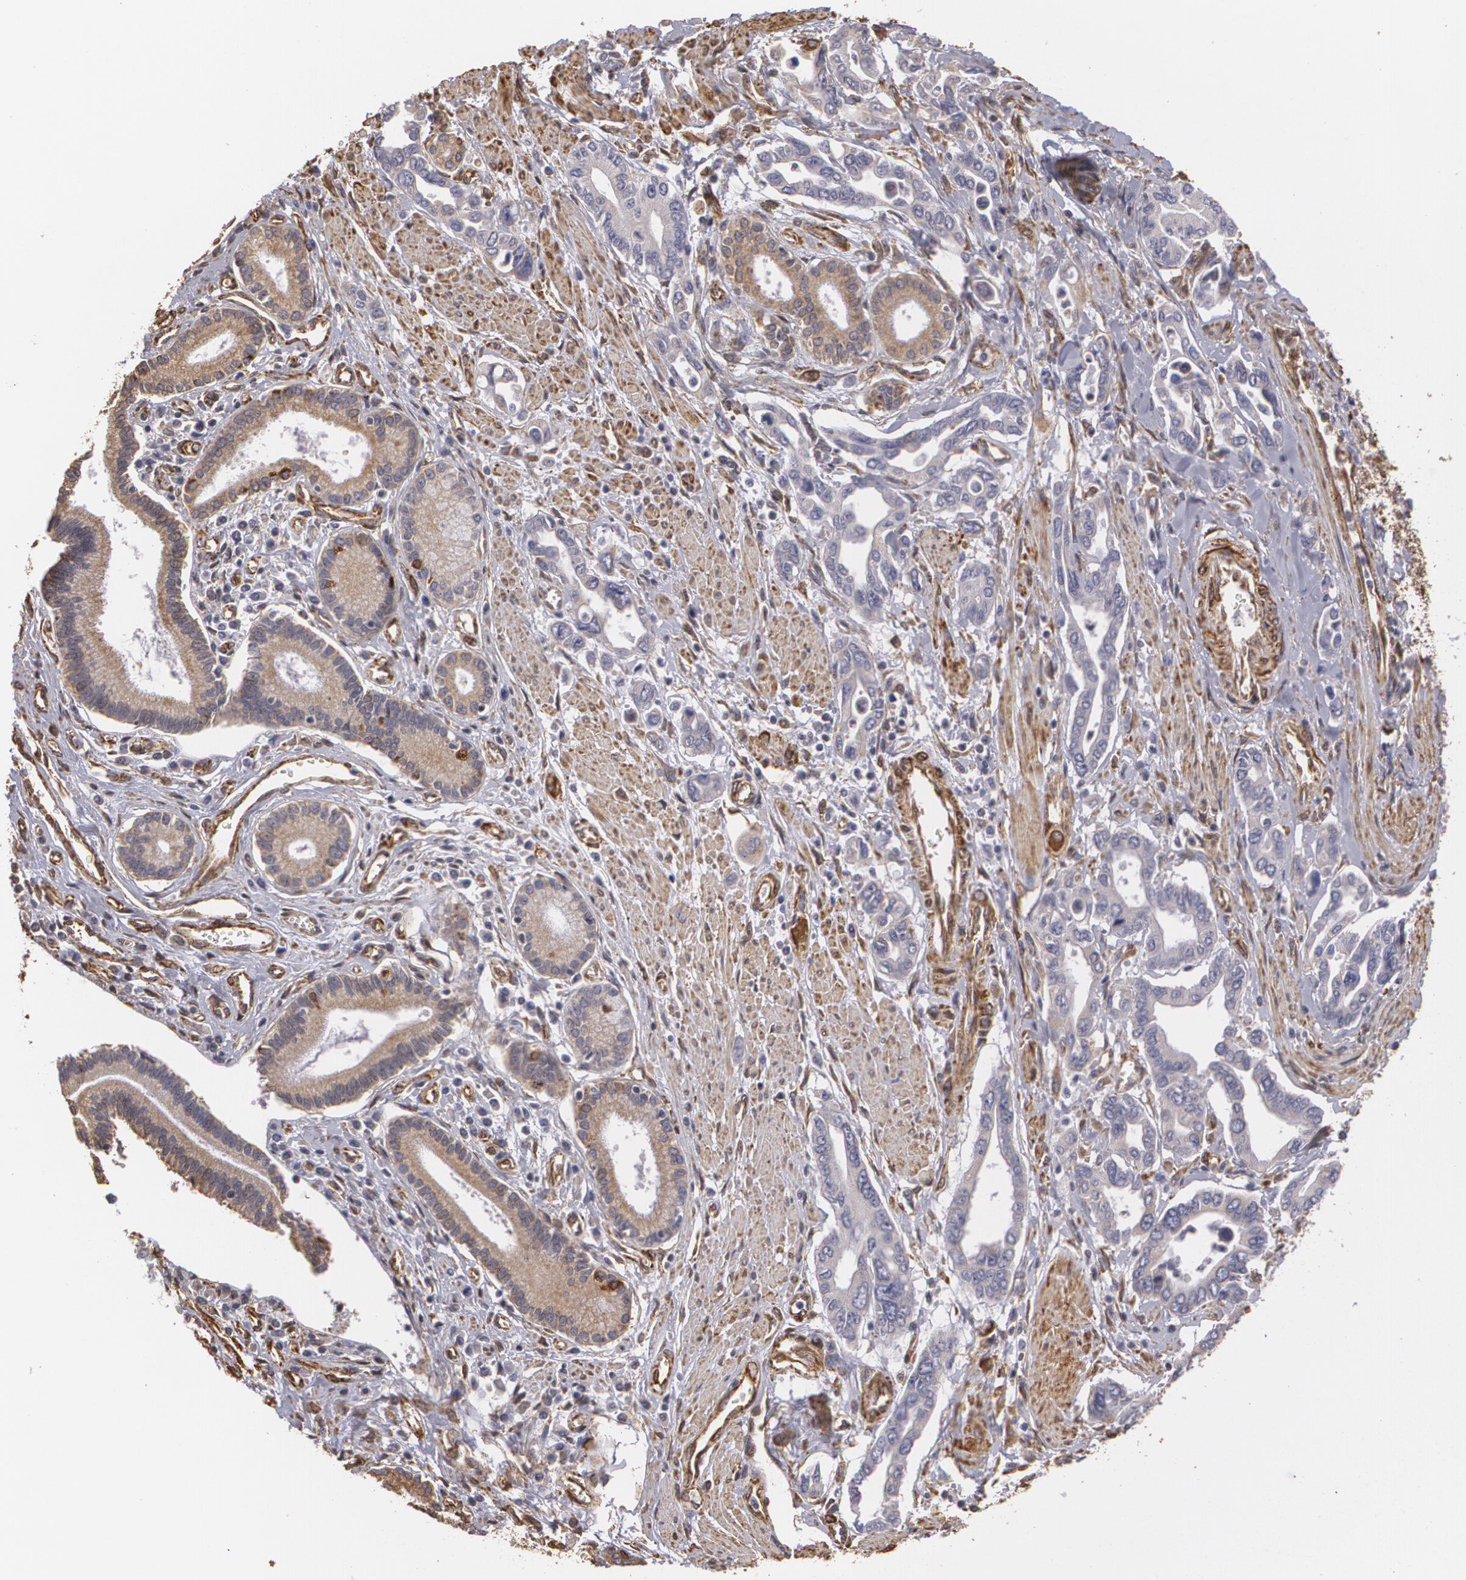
{"staining": {"intensity": "moderate", "quantity": "25%-75%", "location": "cytoplasmic/membranous"}, "tissue": "pancreatic cancer", "cell_type": "Tumor cells", "image_type": "cancer", "snomed": [{"axis": "morphology", "description": "Adenocarcinoma, NOS"}, {"axis": "topography", "description": "Pancreas"}], "caption": "IHC photomicrograph of pancreatic cancer (adenocarcinoma) stained for a protein (brown), which exhibits medium levels of moderate cytoplasmic/membranous expression in approximately 25%-75% of tumor cells.", "gene": "CYB5R3", "patient": {"sex": "female", "age": 57}}